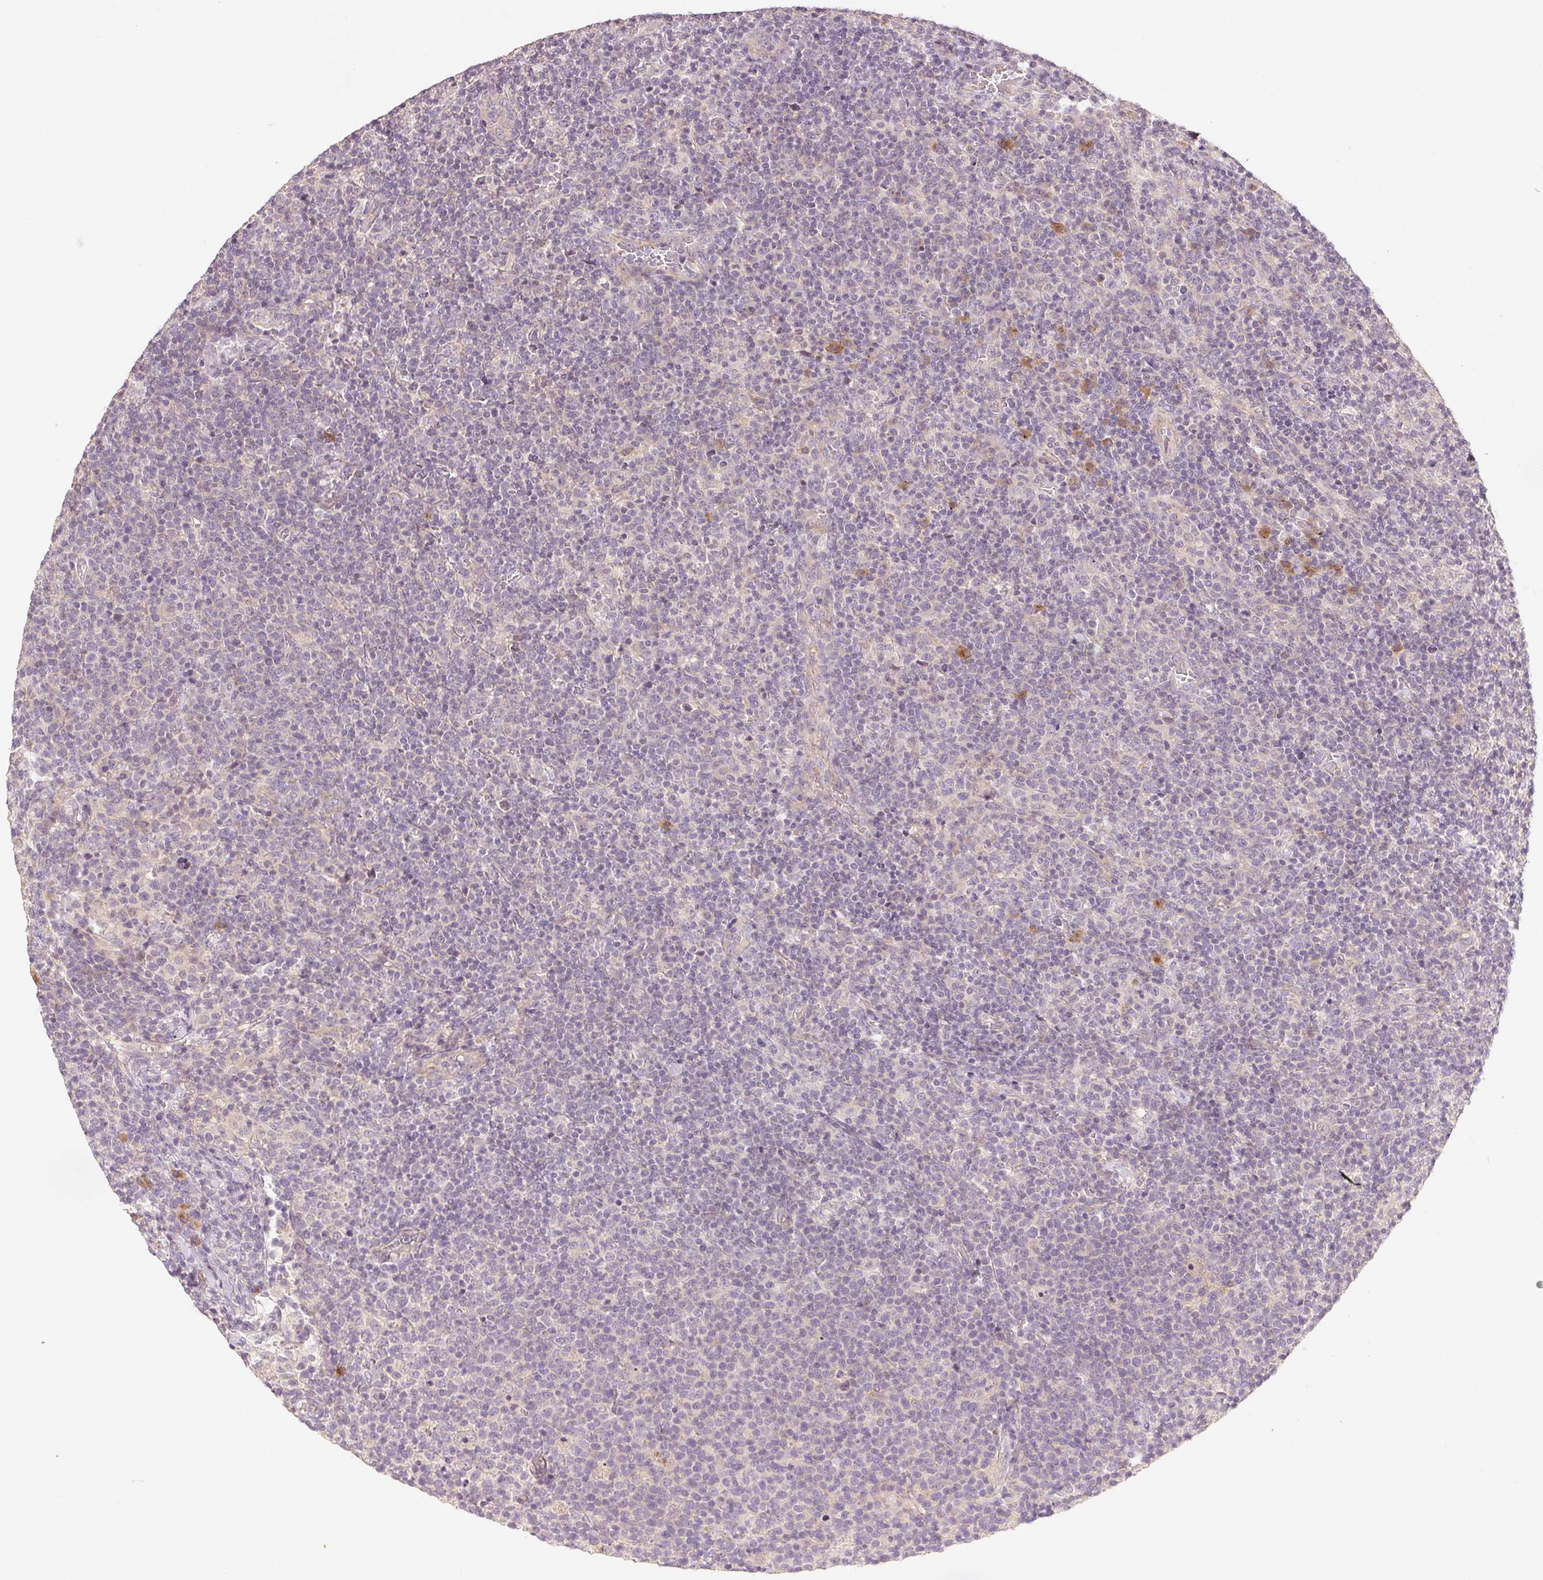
{"staining": {"intensity": "negative", "quantity": "none", "location": "none"}, "tissue": "lymphoma", "cell_type": "Tumor cells", "image_type": "cancer", "snomed": [{"axis": "morphology", "description": "Malignant lymphoma, non-Hodgkin's type, High grade"}, {"axis": "topography", "description": "Lymph node"}], "caption": "DAB (3,3'-diaminobenzidine) immunohistochemical staining of human malignant lymphoma, non-Hodgkin's type (high-grade) exhibits no significant expression in tumor cells.", "gene": "YIF1B", "patient": {"sex": "male", "age": 61}}